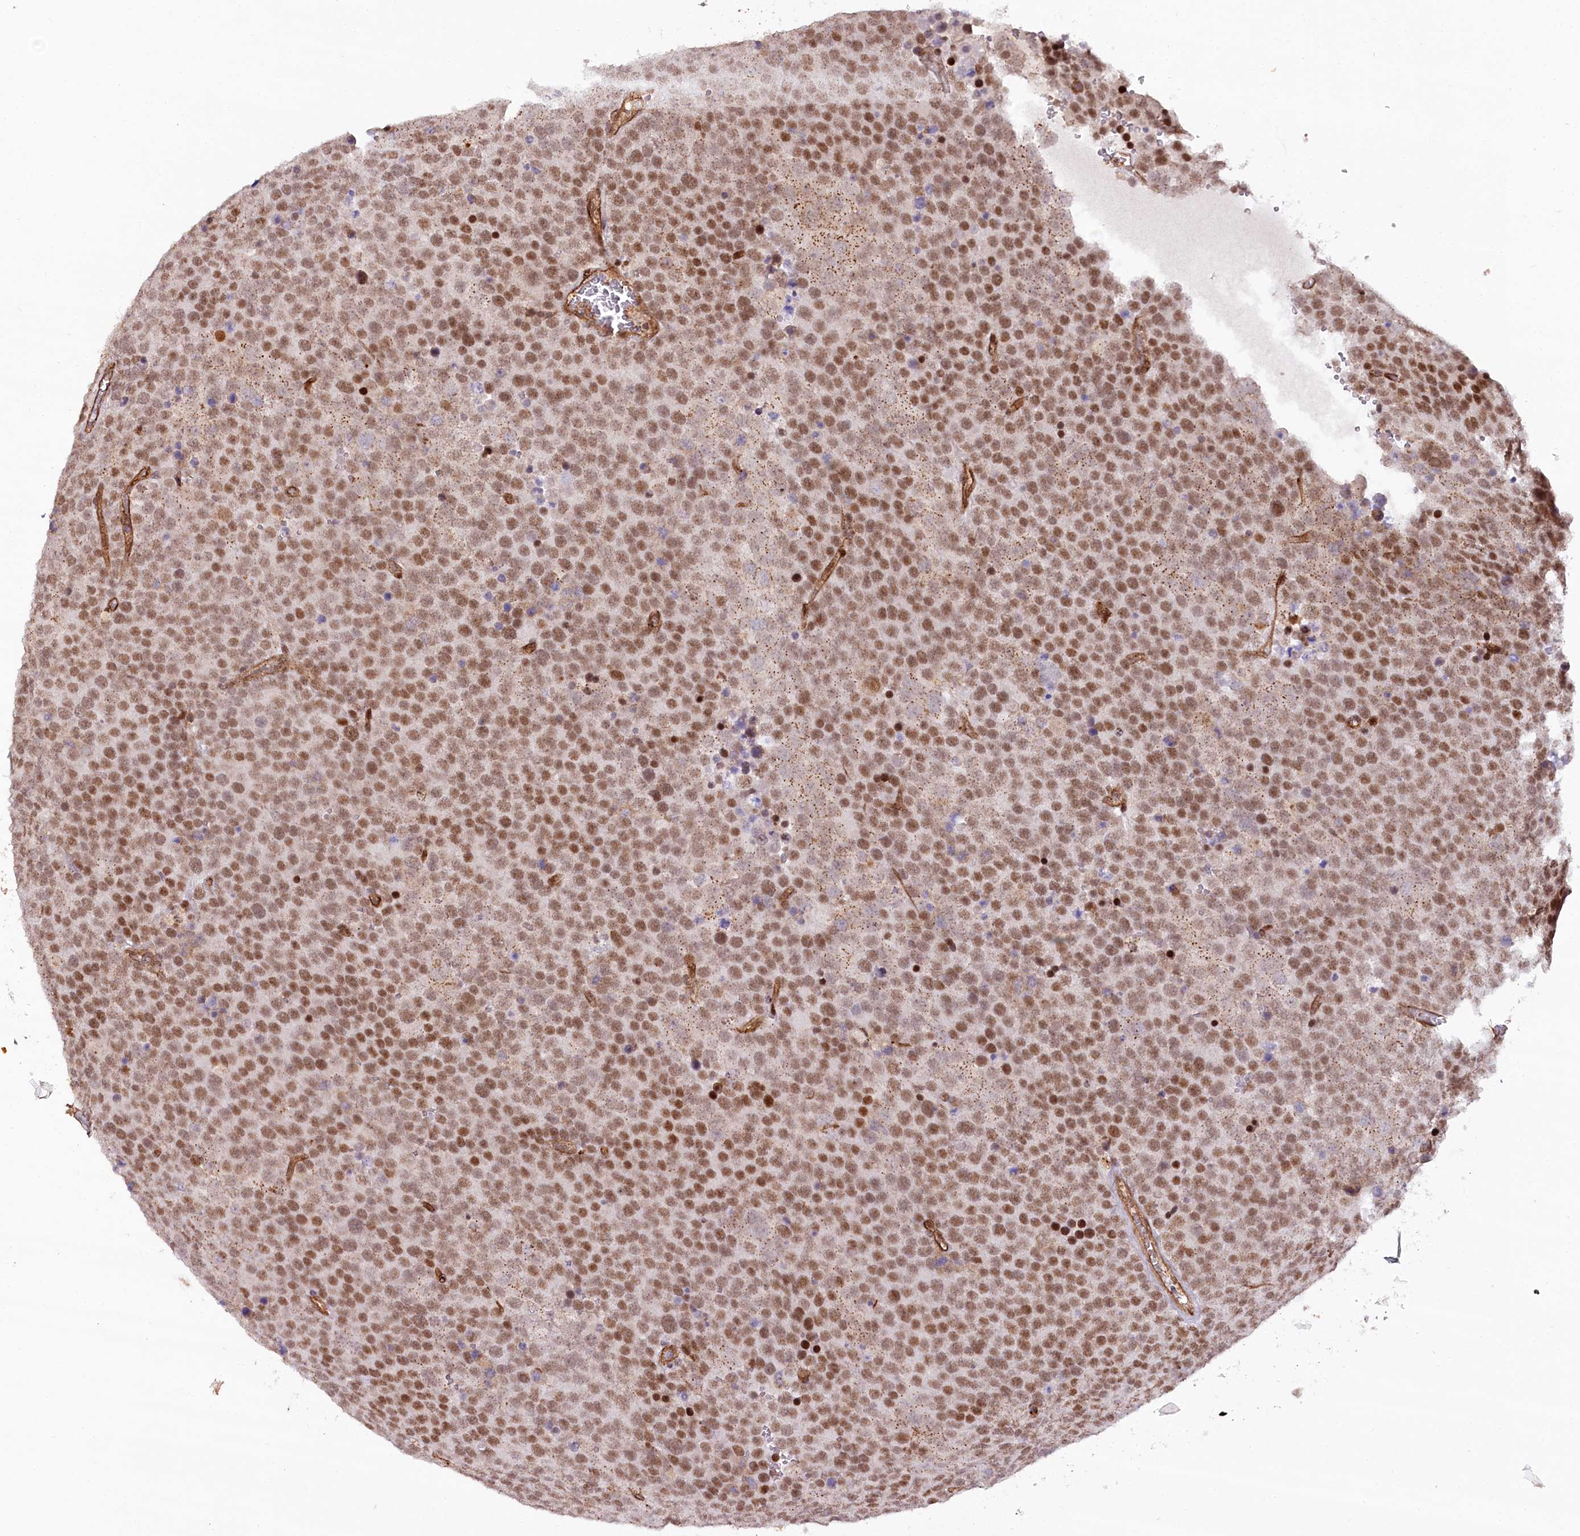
{"staining": {"intensity": "moderate", "quantity": ">75%", "location": "nuclear"}, "tissue": "testis cancer", "cell_type": "Tumor cells", "image_type": "cancer", "snomed": [{"axis": "morphology", "description": "Seminoma, NOS"}, {"axis": "topography", "description": "Testis"}], "caption": "Immunohistochemical staining of testis cancer (seminoma) displays medium levels of moderate nuclear protein staining in approximately >75% of tumor cells.", "gene": "COPG1", "patient": {"sex": "male", "age": 71}}